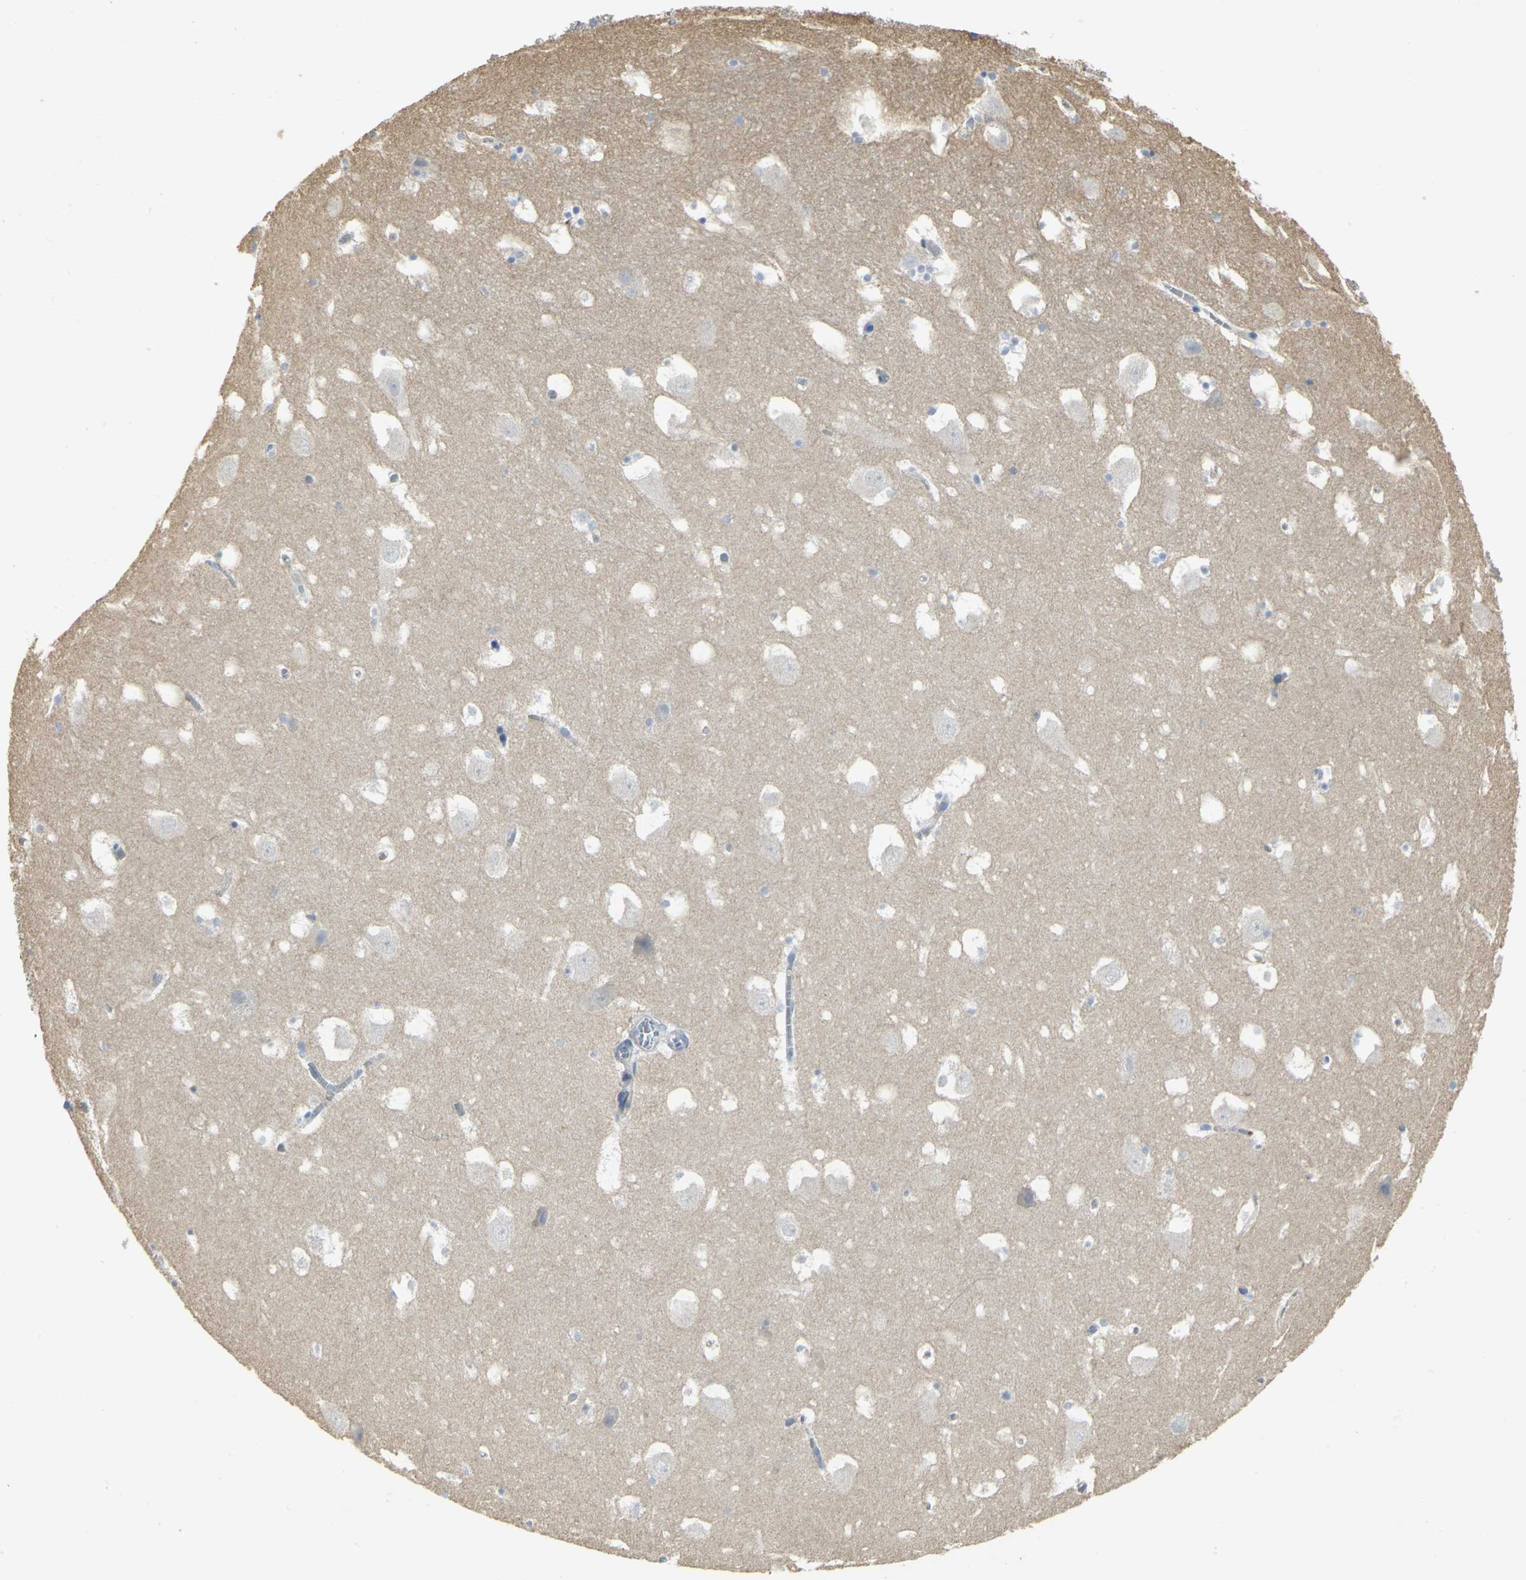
{"staining": {"intensity": "negative", "quantity": "none", "location": "none"}, "tissue": "hippocampus", "cell_type": "Glial cells", "image_type": "normal", "snomed": [{"axis": "morphology", "description": "Normal tissue, NOS"}, {"axis": "topography", "description": "Hippocampus"}], "caption": "IHC micrograph of unremarkable hippocampus stained for a protein (brown), which displays no expression in glial cells.", "gene": "DLGAP5", "patient": {"sex": "male", "age": 45}}